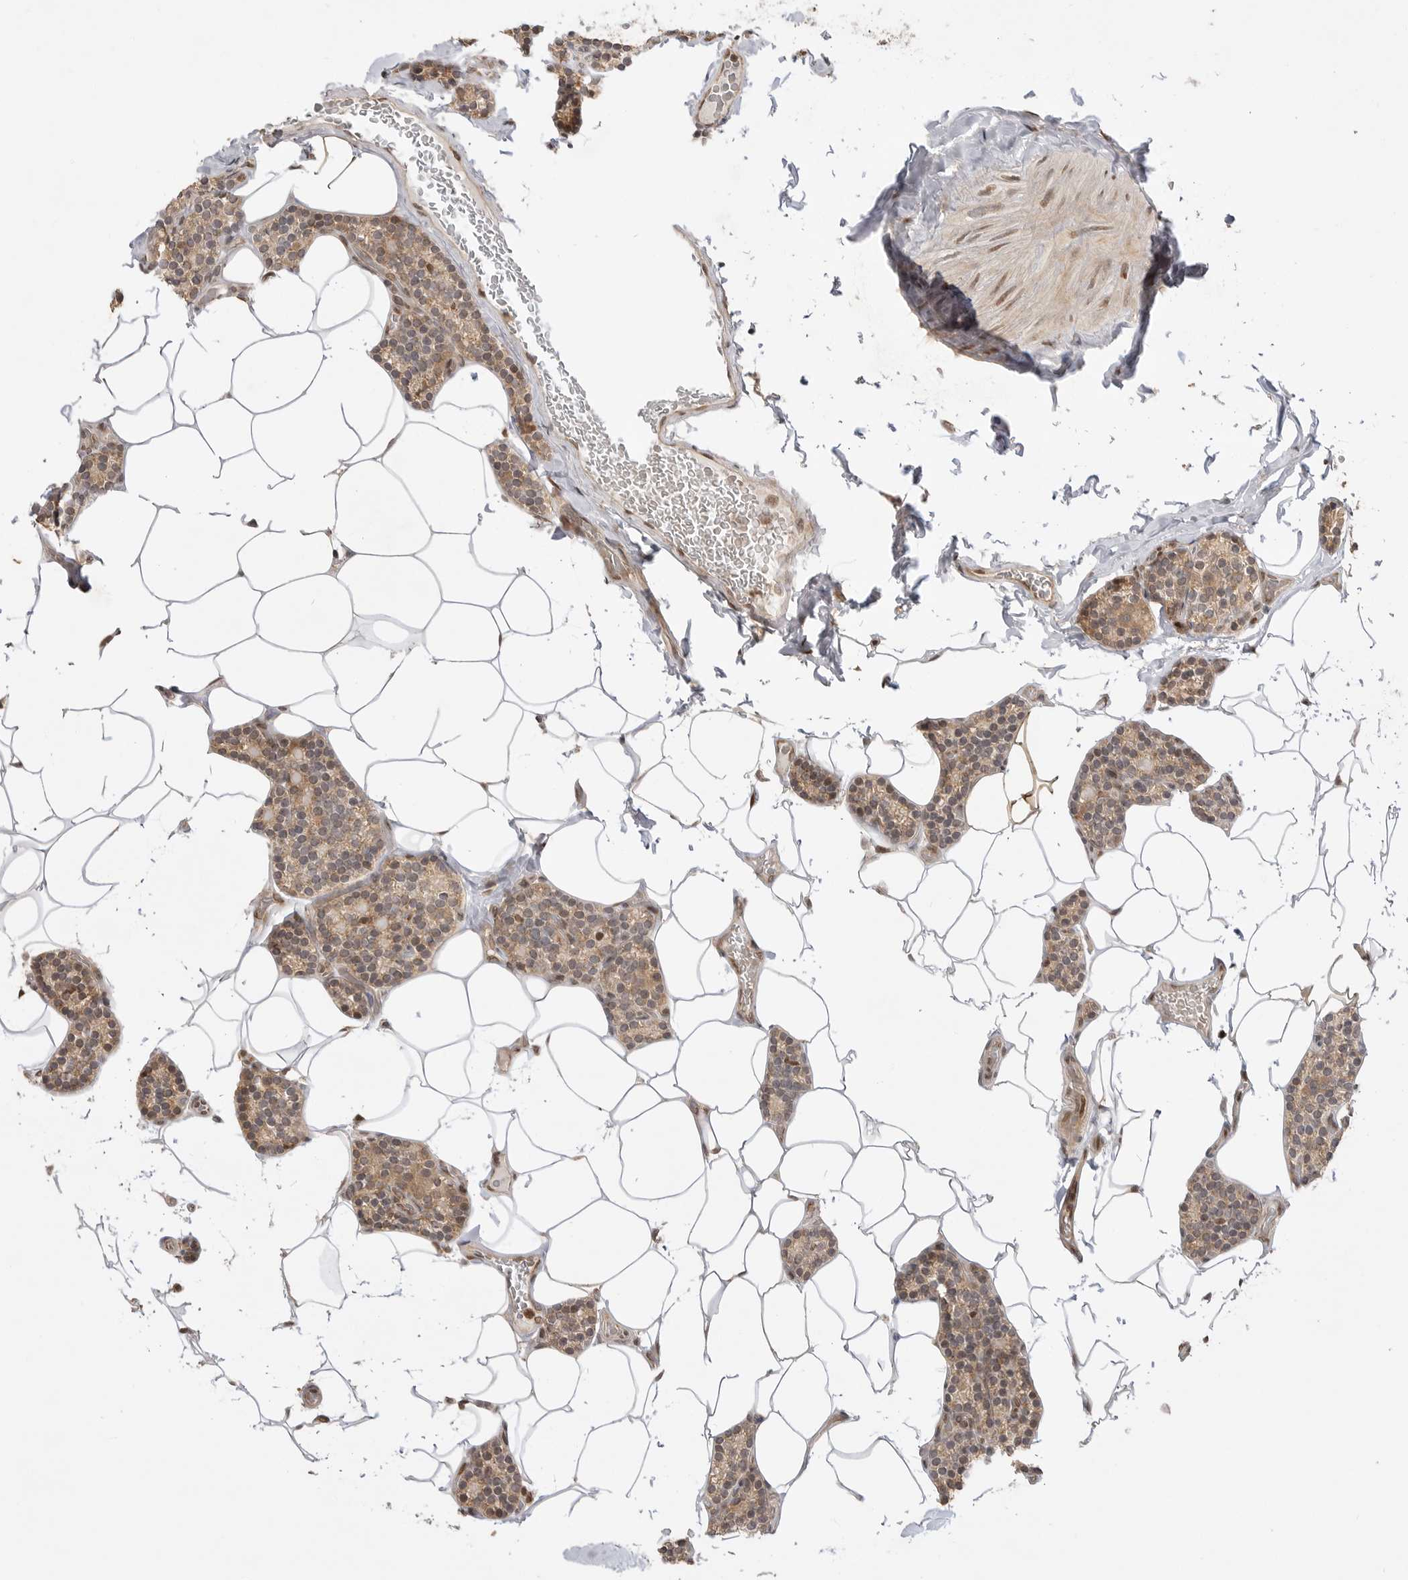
{"staining": {"intensity": "moderate", "quantity": "25%-75%", "location": "cytoplasmic/membranous"}, "tissue": "parathyroid gland", "cell_type": "Glandular cells", "image_type": "normal", "snomed": [{"axis": "morphology", "description": "Normal tissue, NOS"}, {"axis": "topography", "description": "Parathyroid gland"}], "caption": "Immunohistochemical staining of unremarkable parathyroid gland reveals medium levels of moderate cytoplasmic/membranous expression in about 25%-75% of glandular cells.", "gene": "ALKAL1", "patient": {"sex": "male", "age": 52}}